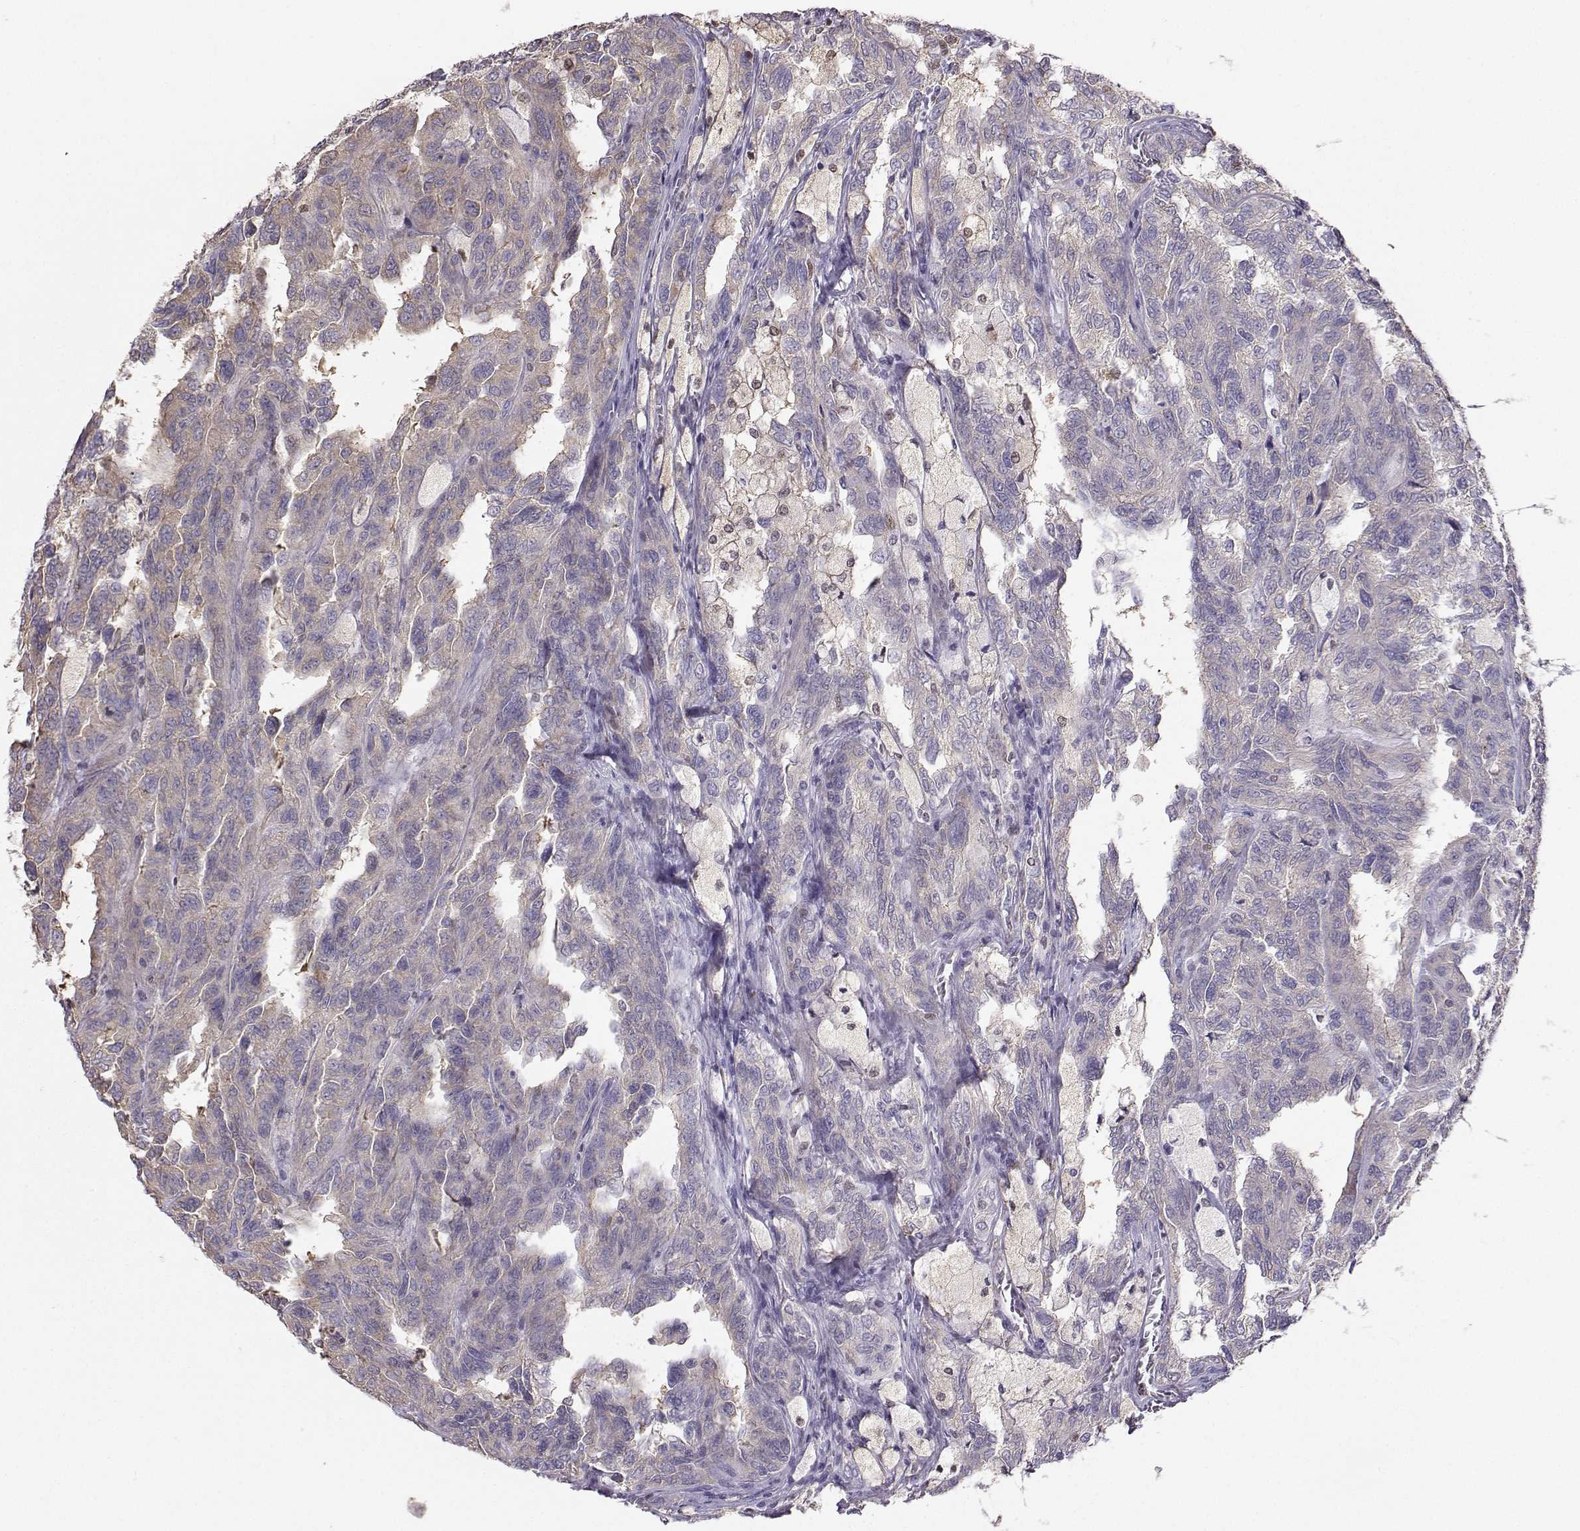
{"staining": {"intensity": "negative", "quantity": "none", "location": "none"}, "tissue": "renal cancer", "cell_type": "Tumor cells", "image_type": "cancer", "snomed": [{"axis": "morphology", "description": "Adenocarcinoma, NOS"}, {"axis": "topography", "description": "Kidney"}], "caption": "DAB (3,3'-diaminobenzidine) immunohistochemical staining of human renal adenocarcinoma exhibits no significant staining in tumor cells.", "gene": "DCLK3", "patient": {"sex": "male", "age": 79}}